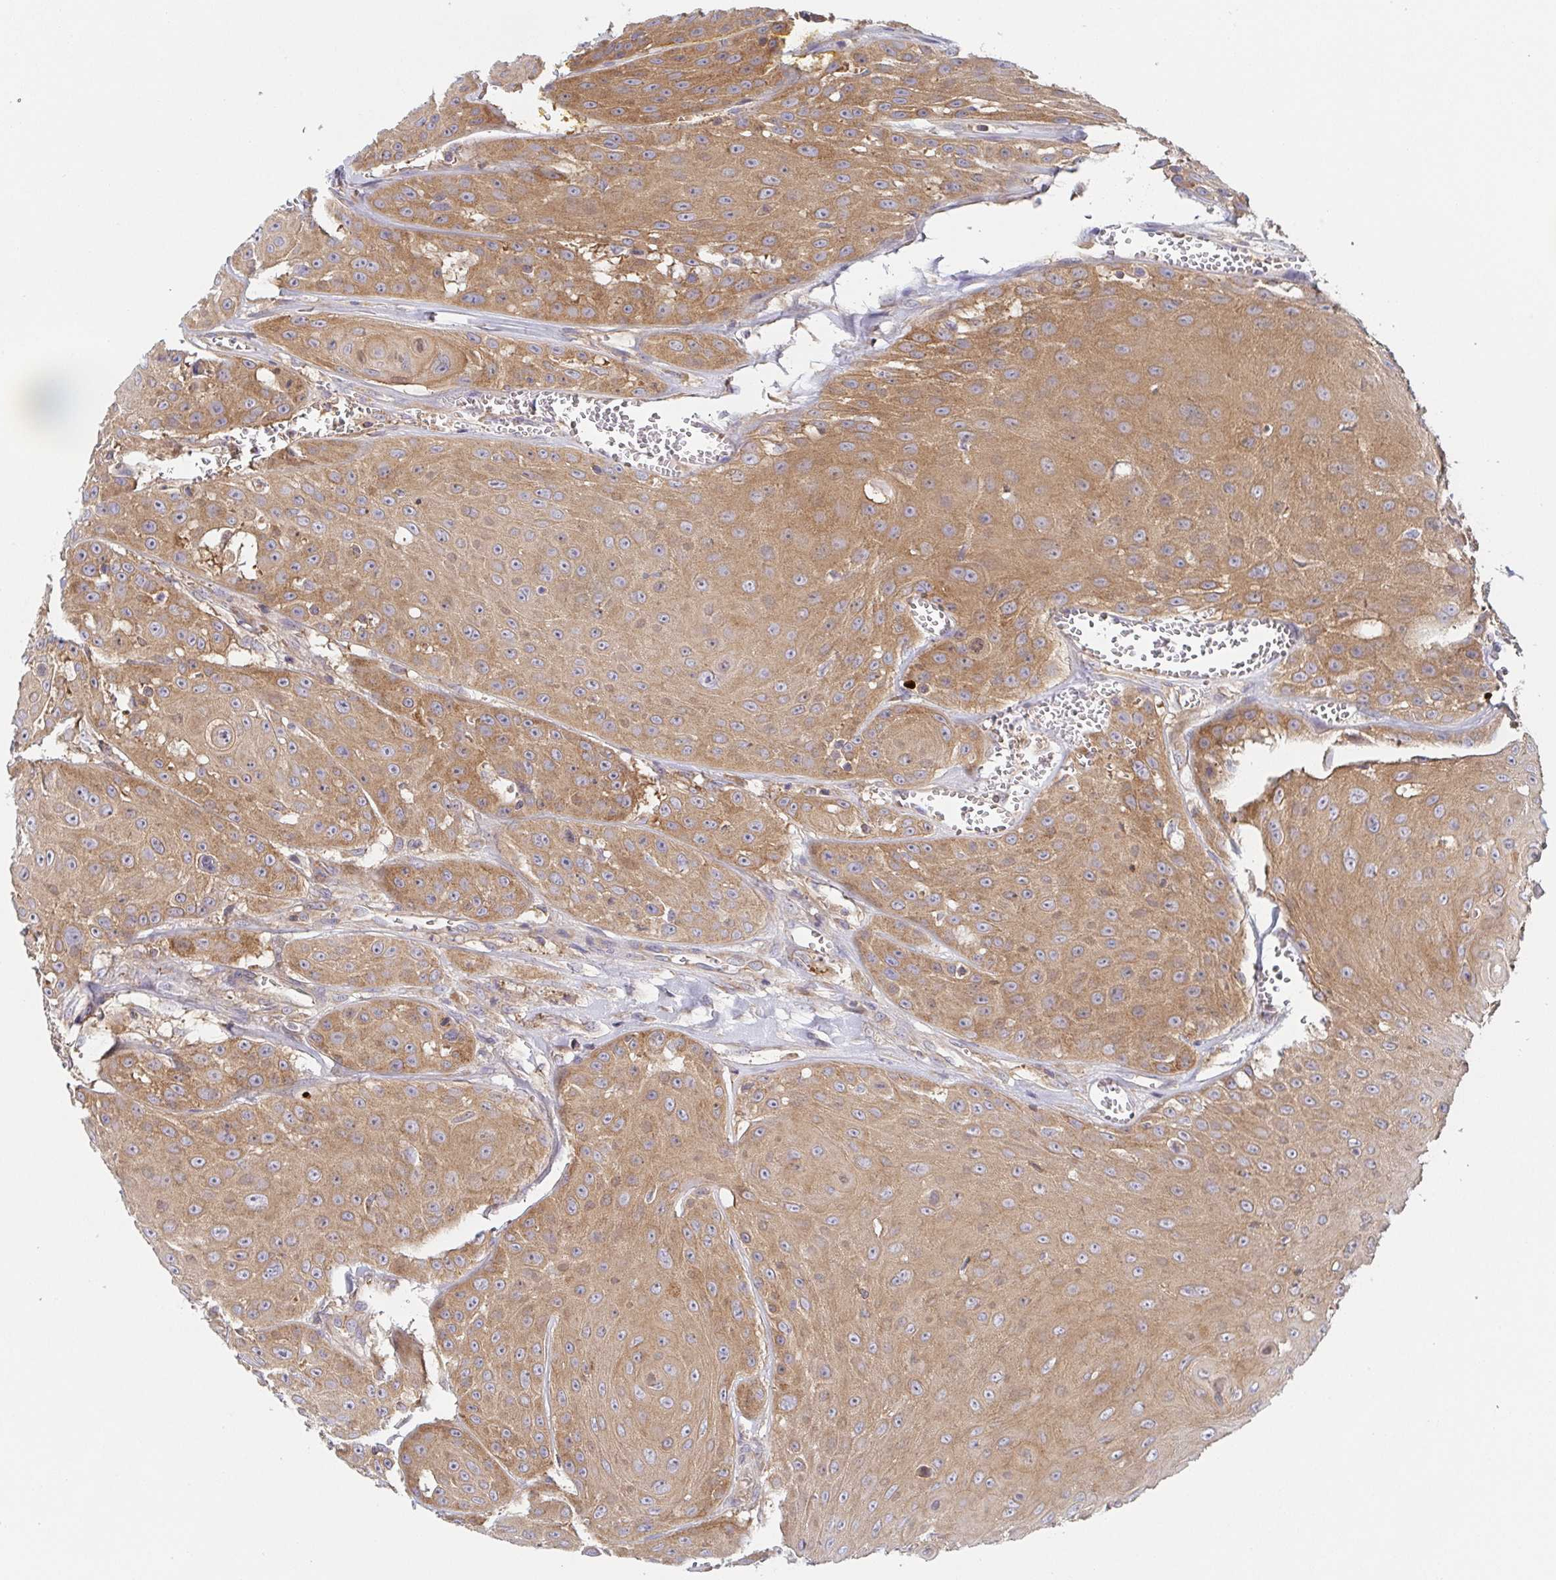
{"staining": {"intensity": "moderate", "quantity": ">75%", "location": "cytoplasmic/membranous"}, "tissue": "head and neck cancer", "cell_type": "Tumor cells", "image_type": "cancer", "snomed": [{"axis": "morphology", "description": "Squamous cell carcinoma, NOS"}, {"axis": "topography", "description": "Oral tissue"}, {"axis": "topography", "description": "Head-Neck"}], "caption": "Protein expression analysis of human head and neck squamous cell carcinoma reveals moderate cytoplasmic/membranous expression in approximately >75% of tumor cells.", "gene": "TUFT1", "patient": {"sex": "male", "age": 81}}